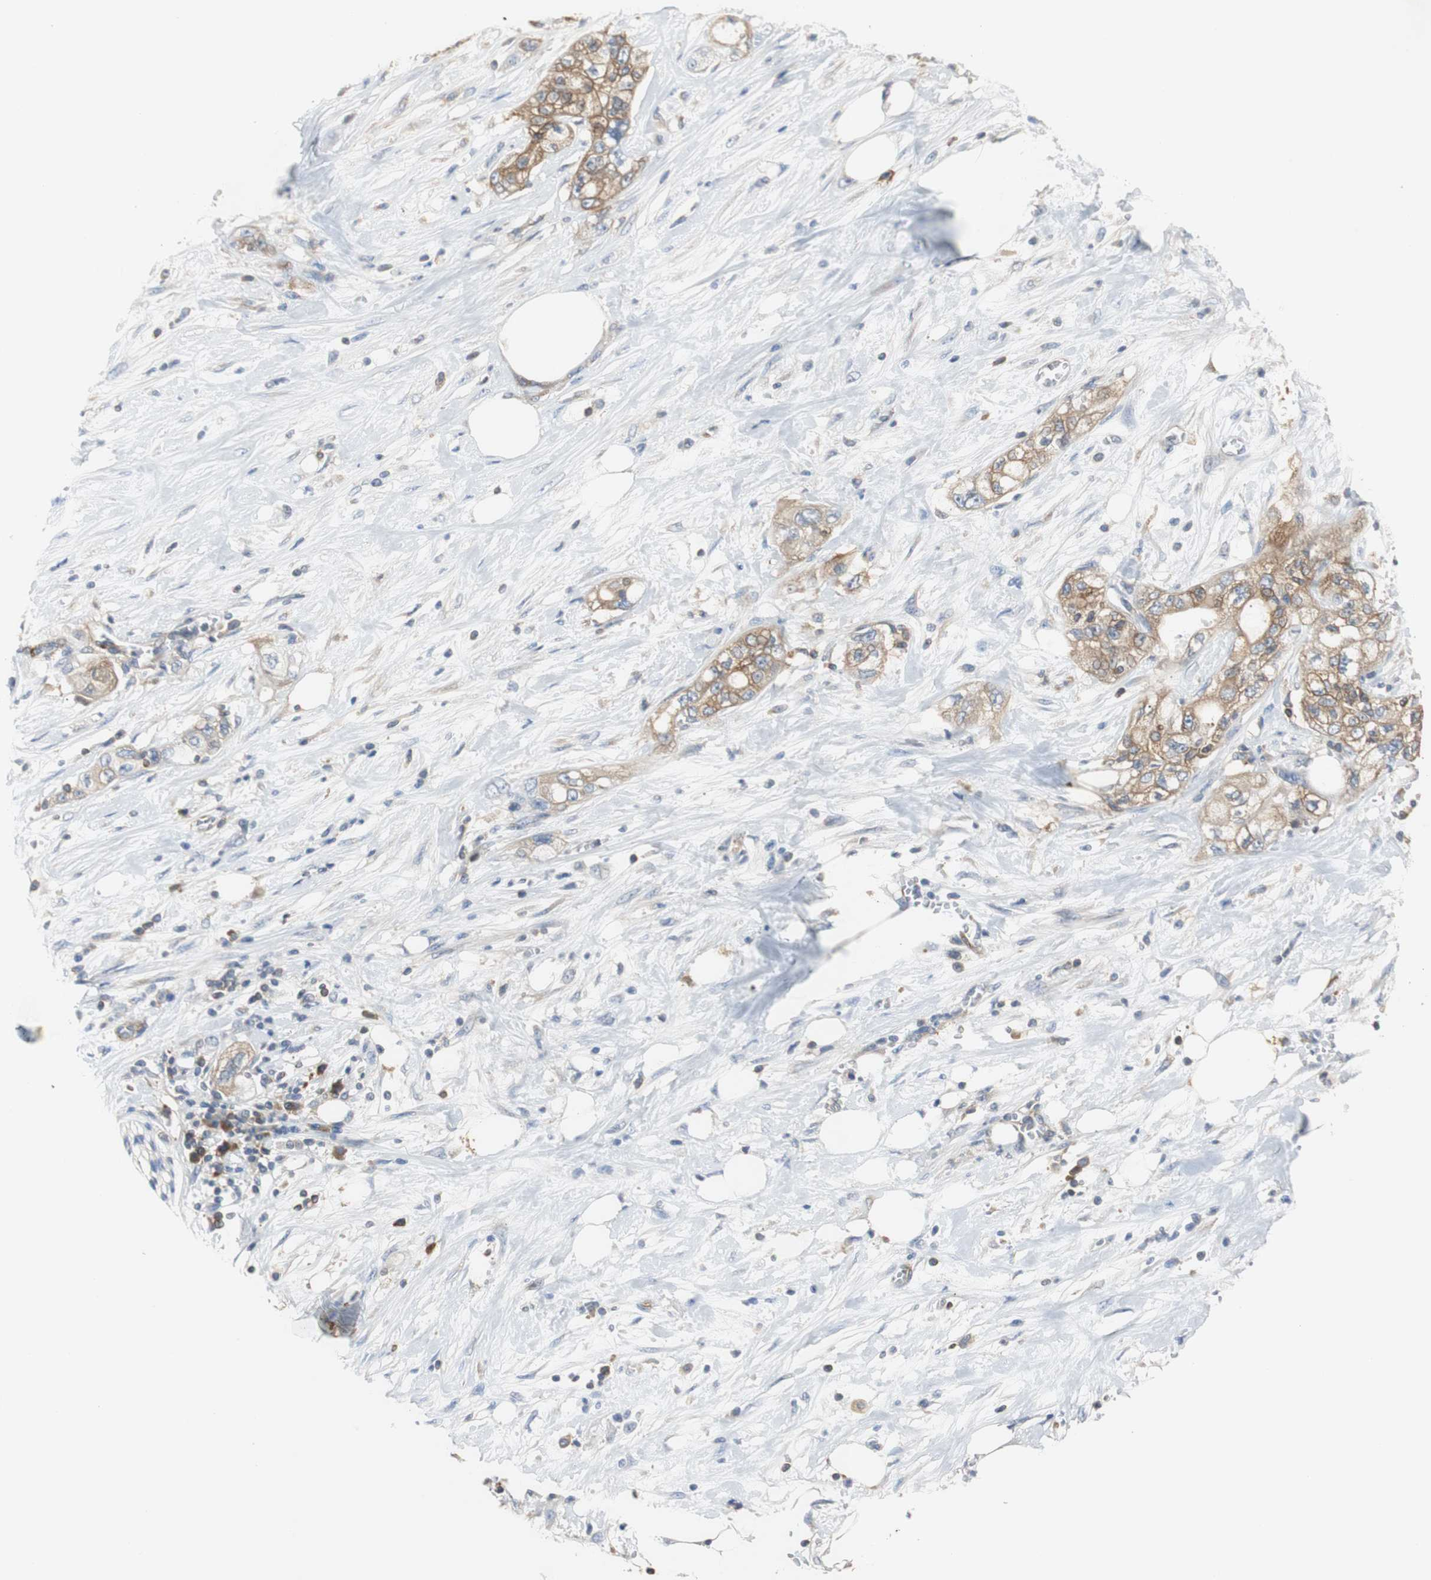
{"staining": {"intensity": "moderate", "quantity": "25%-75%", "location": "cytoplasmic/membranous"}, "tissue": "pancreatic cancer", "cell_type": "Tumor cells", "image_type": "cancer", "snomed": [{"axis": "morphology", "description": "Adenocarcinoma, NOS"}, {"axis": "topography", "description": "Pancreas"}], "caption": "Protein expression by immunohistochemistry (IHC) shows moderate cytoplasmic/membranous positivity in approximately 25%-75% of tumor cells in adenocarcinoma (pancreatic).", "gene": "GYS1", "patient": {"sex": "male", "age": 70}}